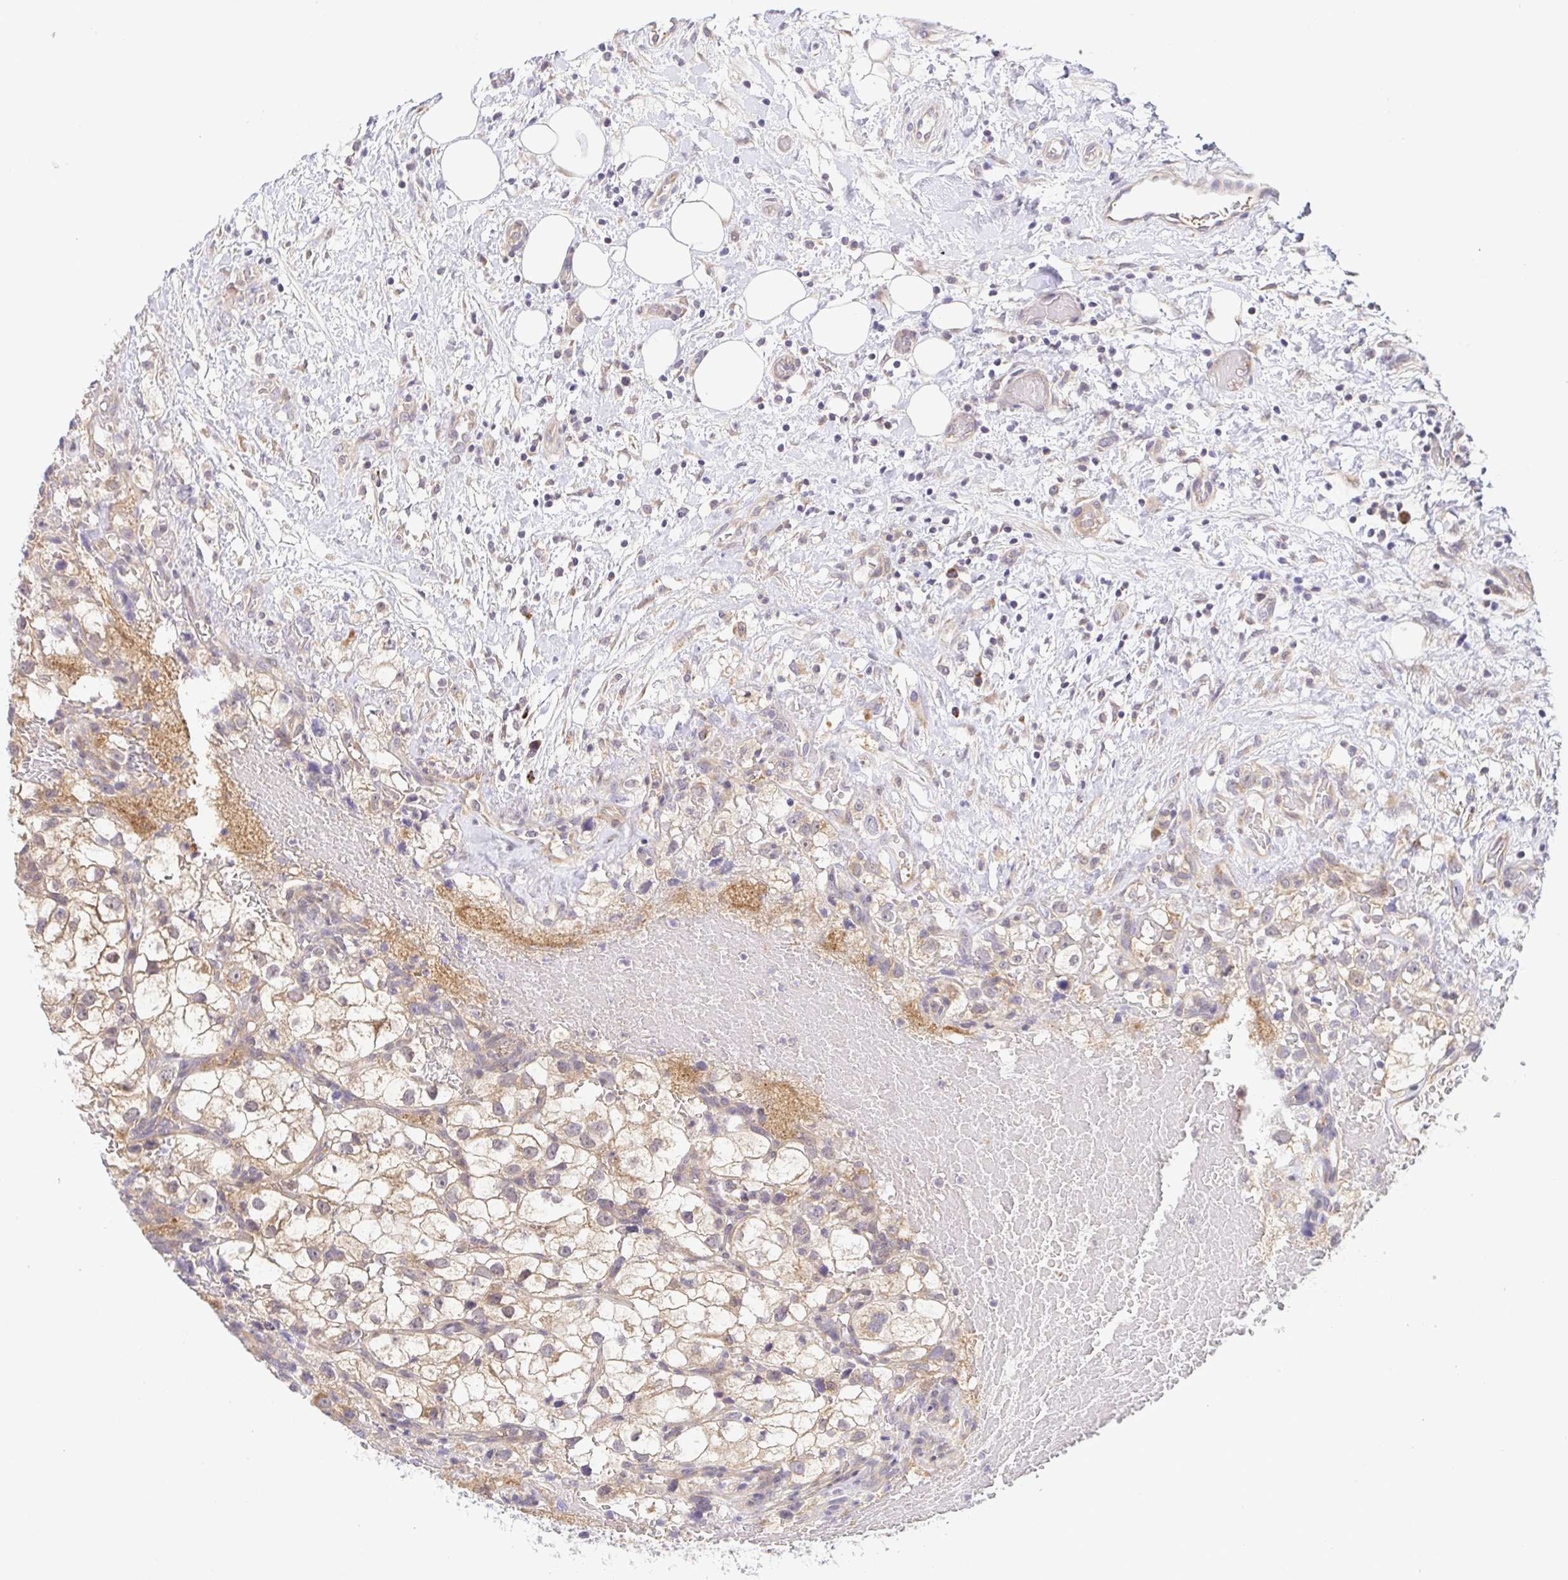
{"staining": {"intensity": "weak", "quantity": ">75%", "location": "cytoplasmic/membranous"}, "tissue": "renal cancer", "cell_type": "Tumor cells", "image_type": "cancer", "snomed": [{"axis": "morphology", "description": "Adenocarcinoma, NOS"}, {"axis": "topography", "description": "Kidney"}], "caption": "Renal cancer stained with immunohistochemistry shows weak cytoplasmic/membranous staining in approximately >75% of tumor cells.", "gene": "BCL2L1", "patient": {"sex": "male", "age": 59}}